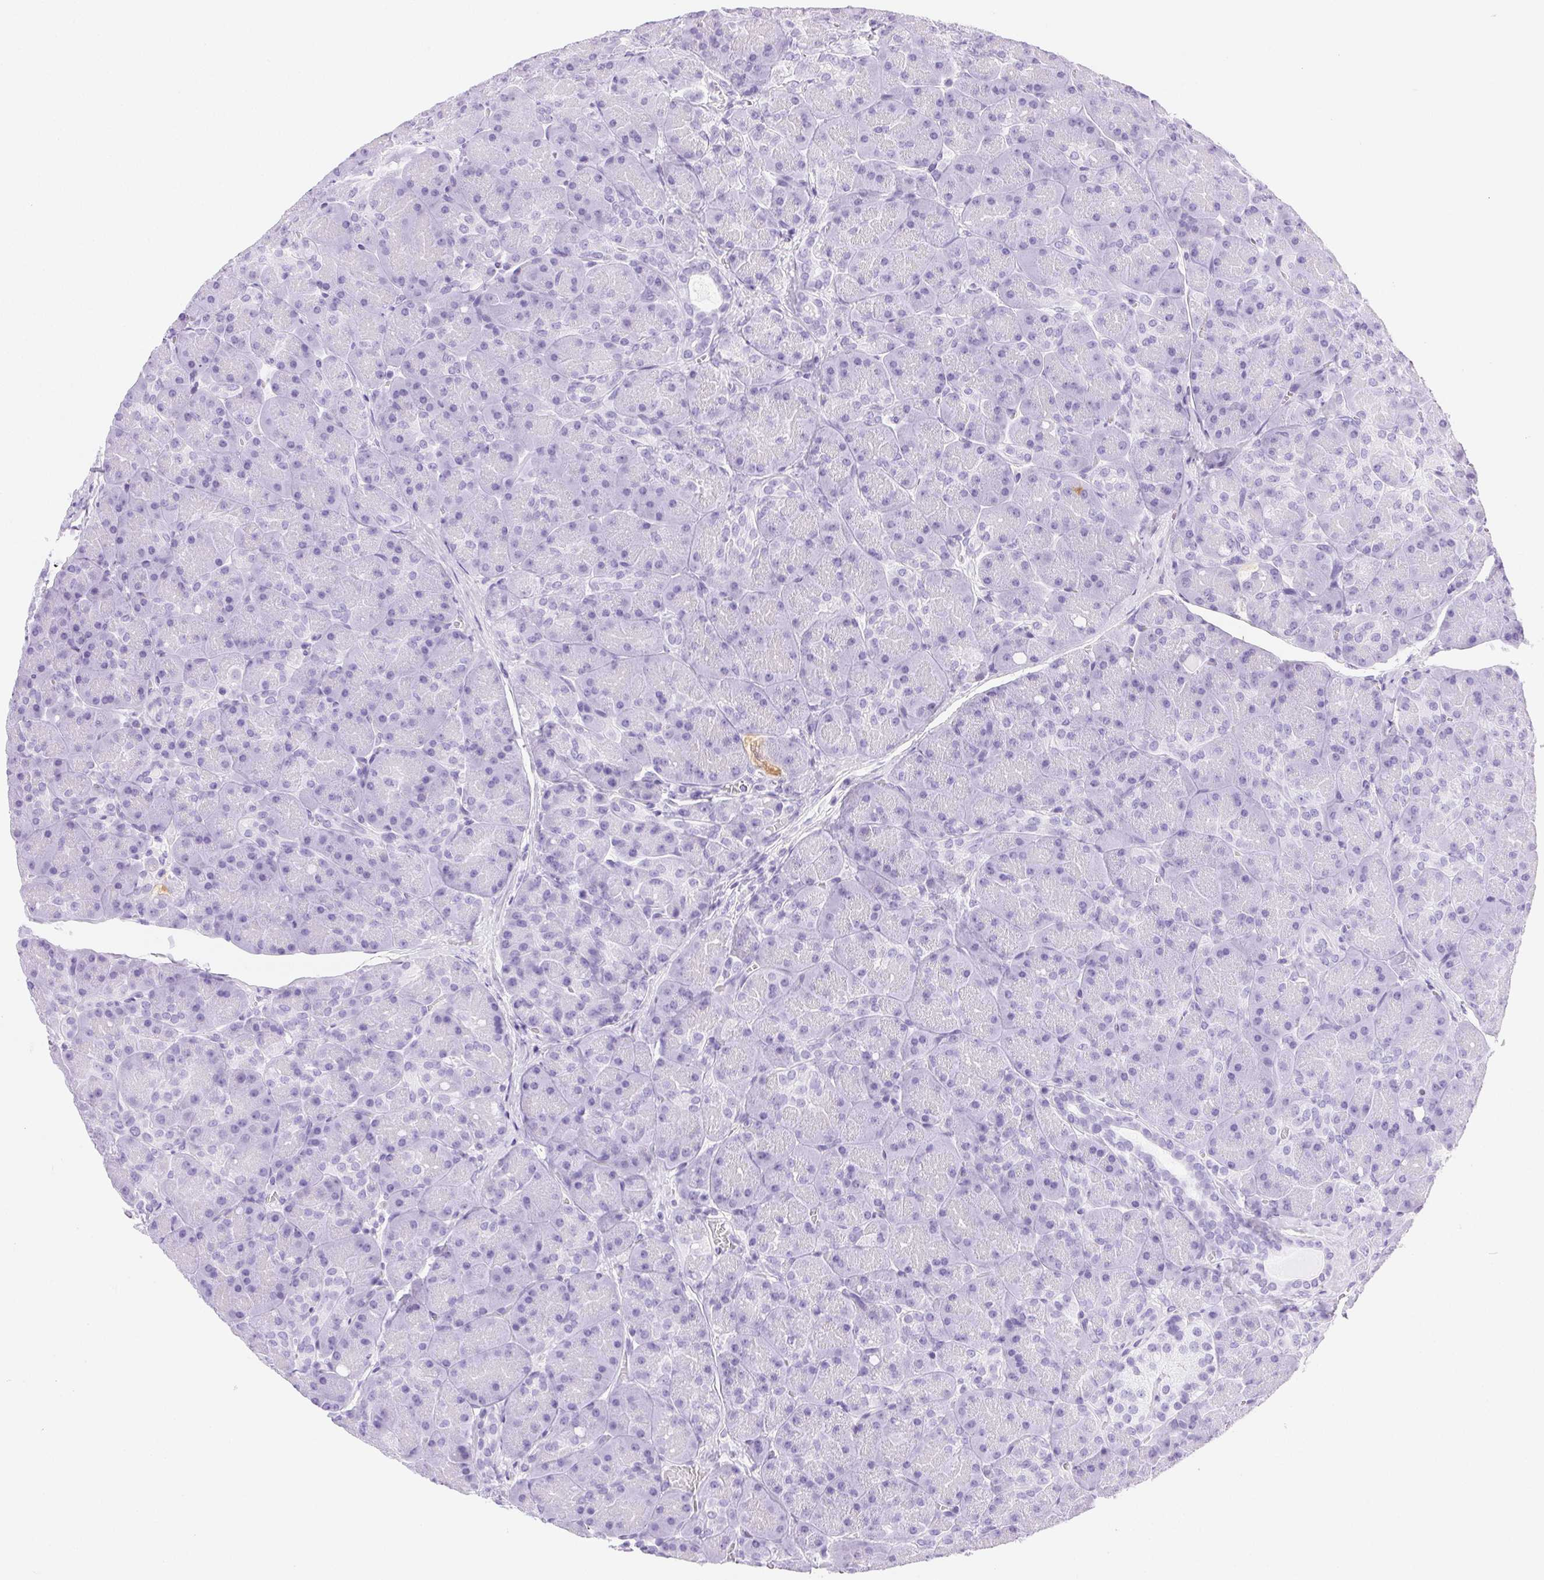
{"staining": {"intensity": "negative", "quantity": "none", "location": "none"}, "tissue": "pancreas", "cell_type": "Exocrine glandular cells", "image_type": "normal", "snomed": [{"axis": "morphology", "description": "Normal tissue, NOS"}, {"axis": "topography", "description": "Pancreas"}], "caption": "This histopathology image is of unremarkable pancreas stained with immunohistochemistry (IHC) to label a protein in brown with the nuclei are counter-stained blue. There is no staining in exocrine glandular cells.", "gene": "FGA", "patient": {"sex": "male", "age": 55}}